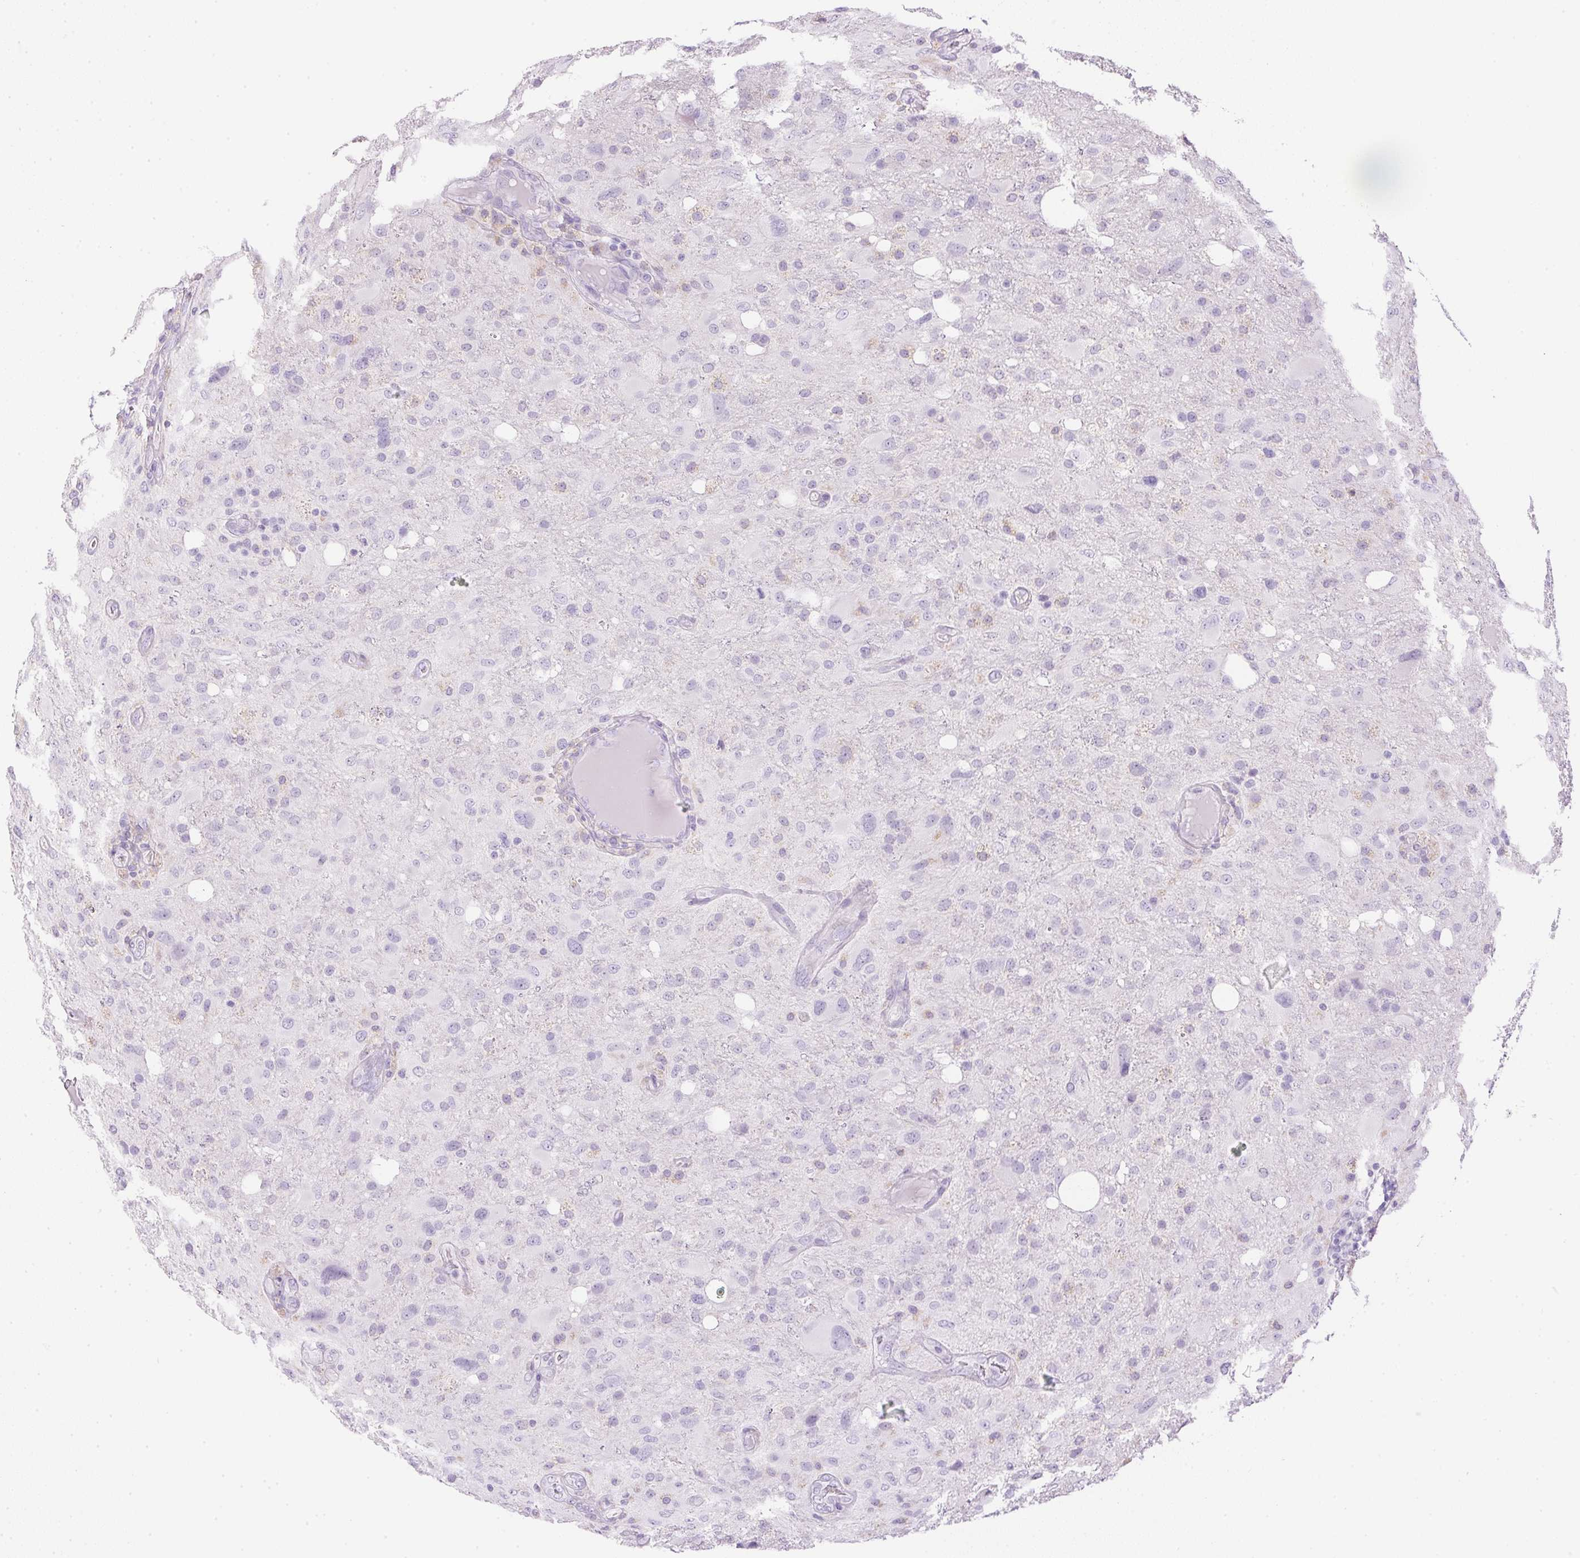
{"staining": {"intensity": "negative", "quantity": "none", "location": "none"}, "tissue": "glioma", "cell_type": "Tumor cells", "image_type": "cancer", "snomed": [{"axis": "morphology", "description": "Glioma, malignant, High grade"}, {"axis": "topography", "description": "Brain"}], "caption": "There is no significant positivity in tumor cells of malignant high-grade glioma.", "gene": "ATP6V1G3", "patient": {"sex": "male", "age": 53}}